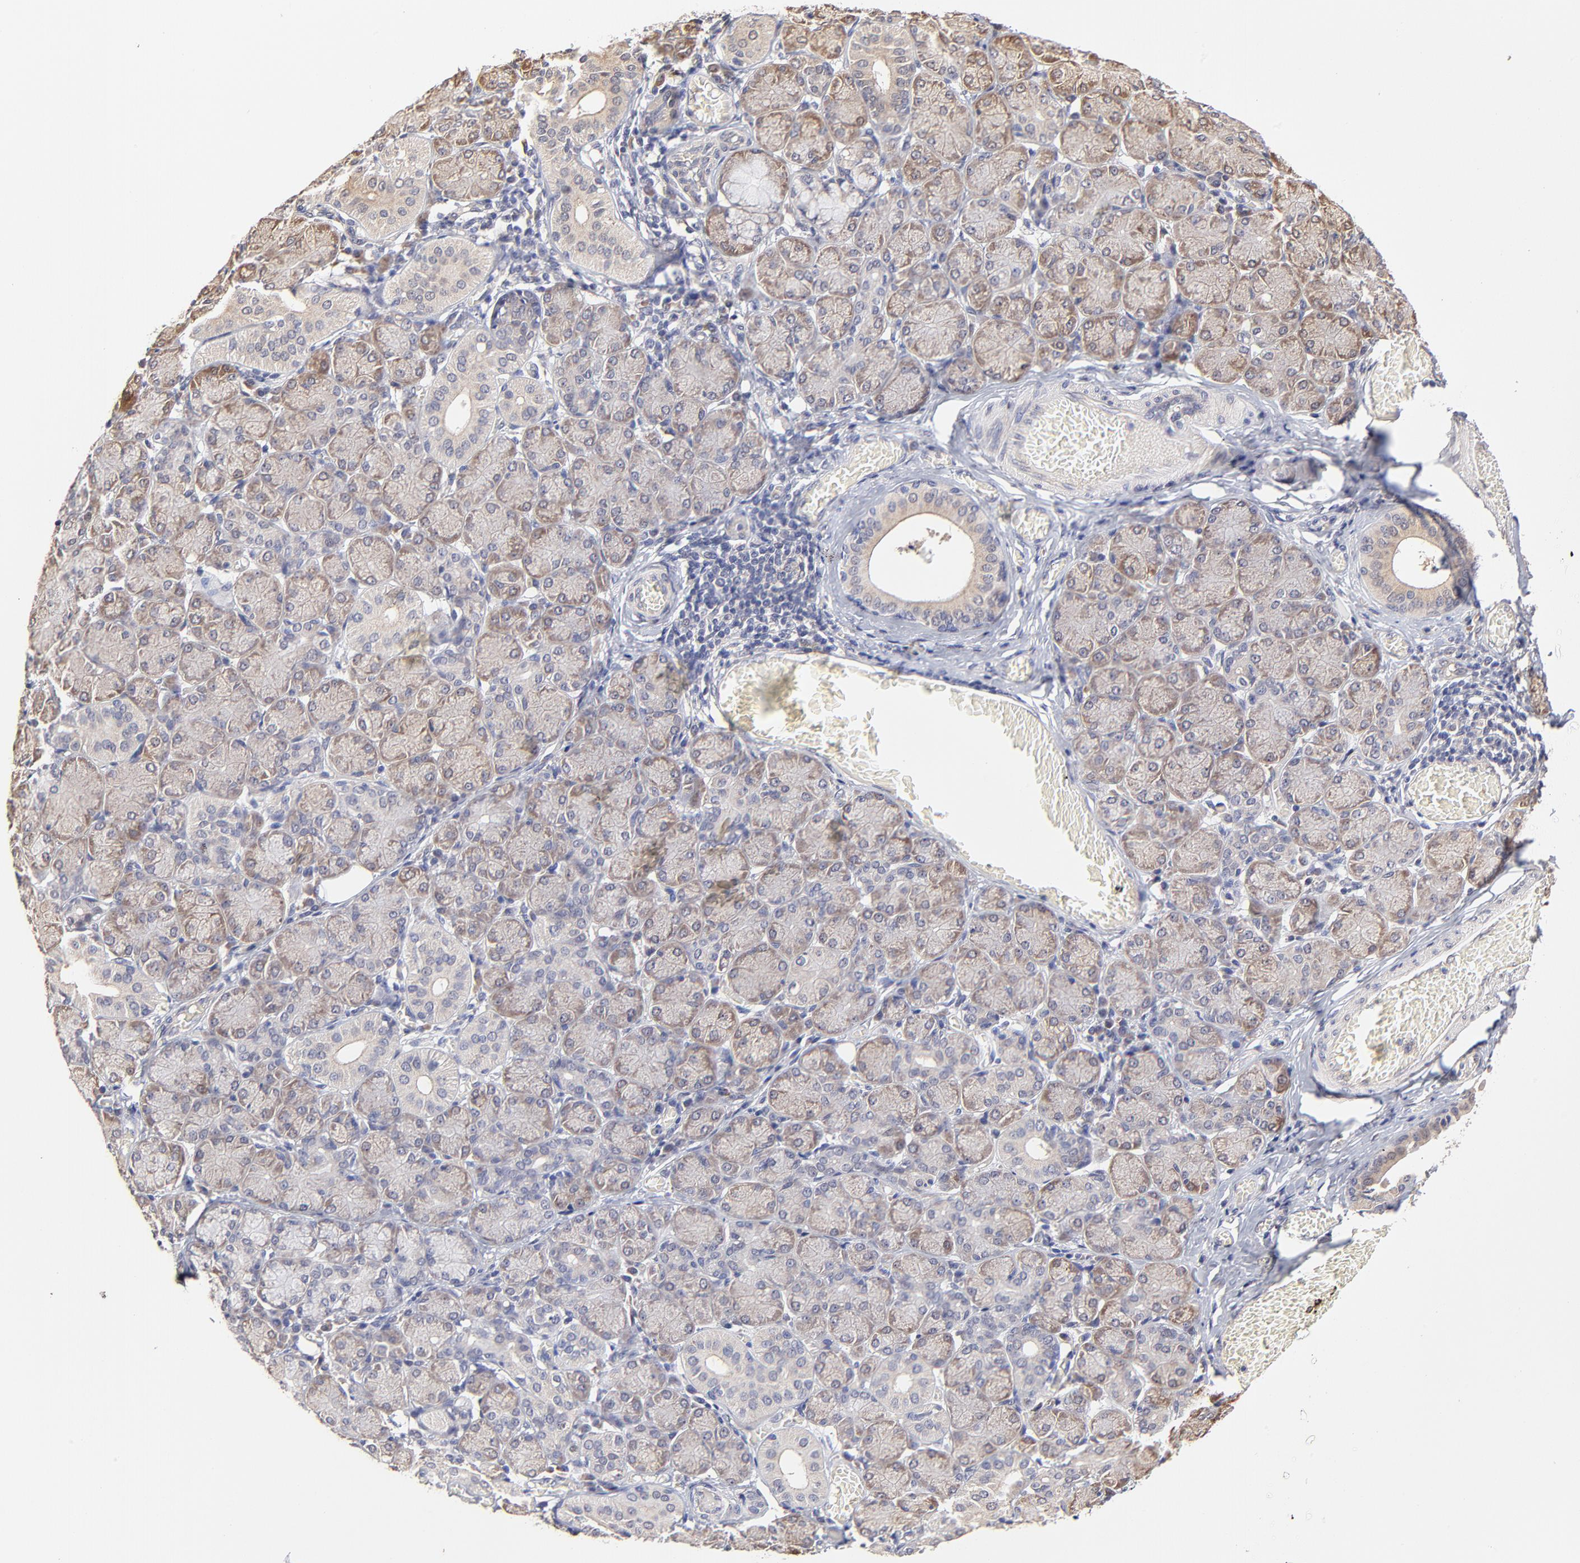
{"staining": {"intensity": "moderate", "quantity": ">75%", "location": "cytoplasmic/membranous"}, "tissue": "salivary gland", "cell_type": "Glandular cells", "image_type": "normal", "snomed": [{"axis": "morphology", "description": "Normal tissue, NOS"}, {"axis": "topography", "description": "Salivary gland"}], "caption": "Glandular cells reveal medium levels of moderate cytoplasmic/membranous staining in approximately >75% of cells in normal salivary gland. (DAB (3,3'-diaminobenzidine) IHC, brown staining for protein, blue staining for nuclei).", "gene": "ZNF10", "patient": {"sex": "female", "age": 24}}